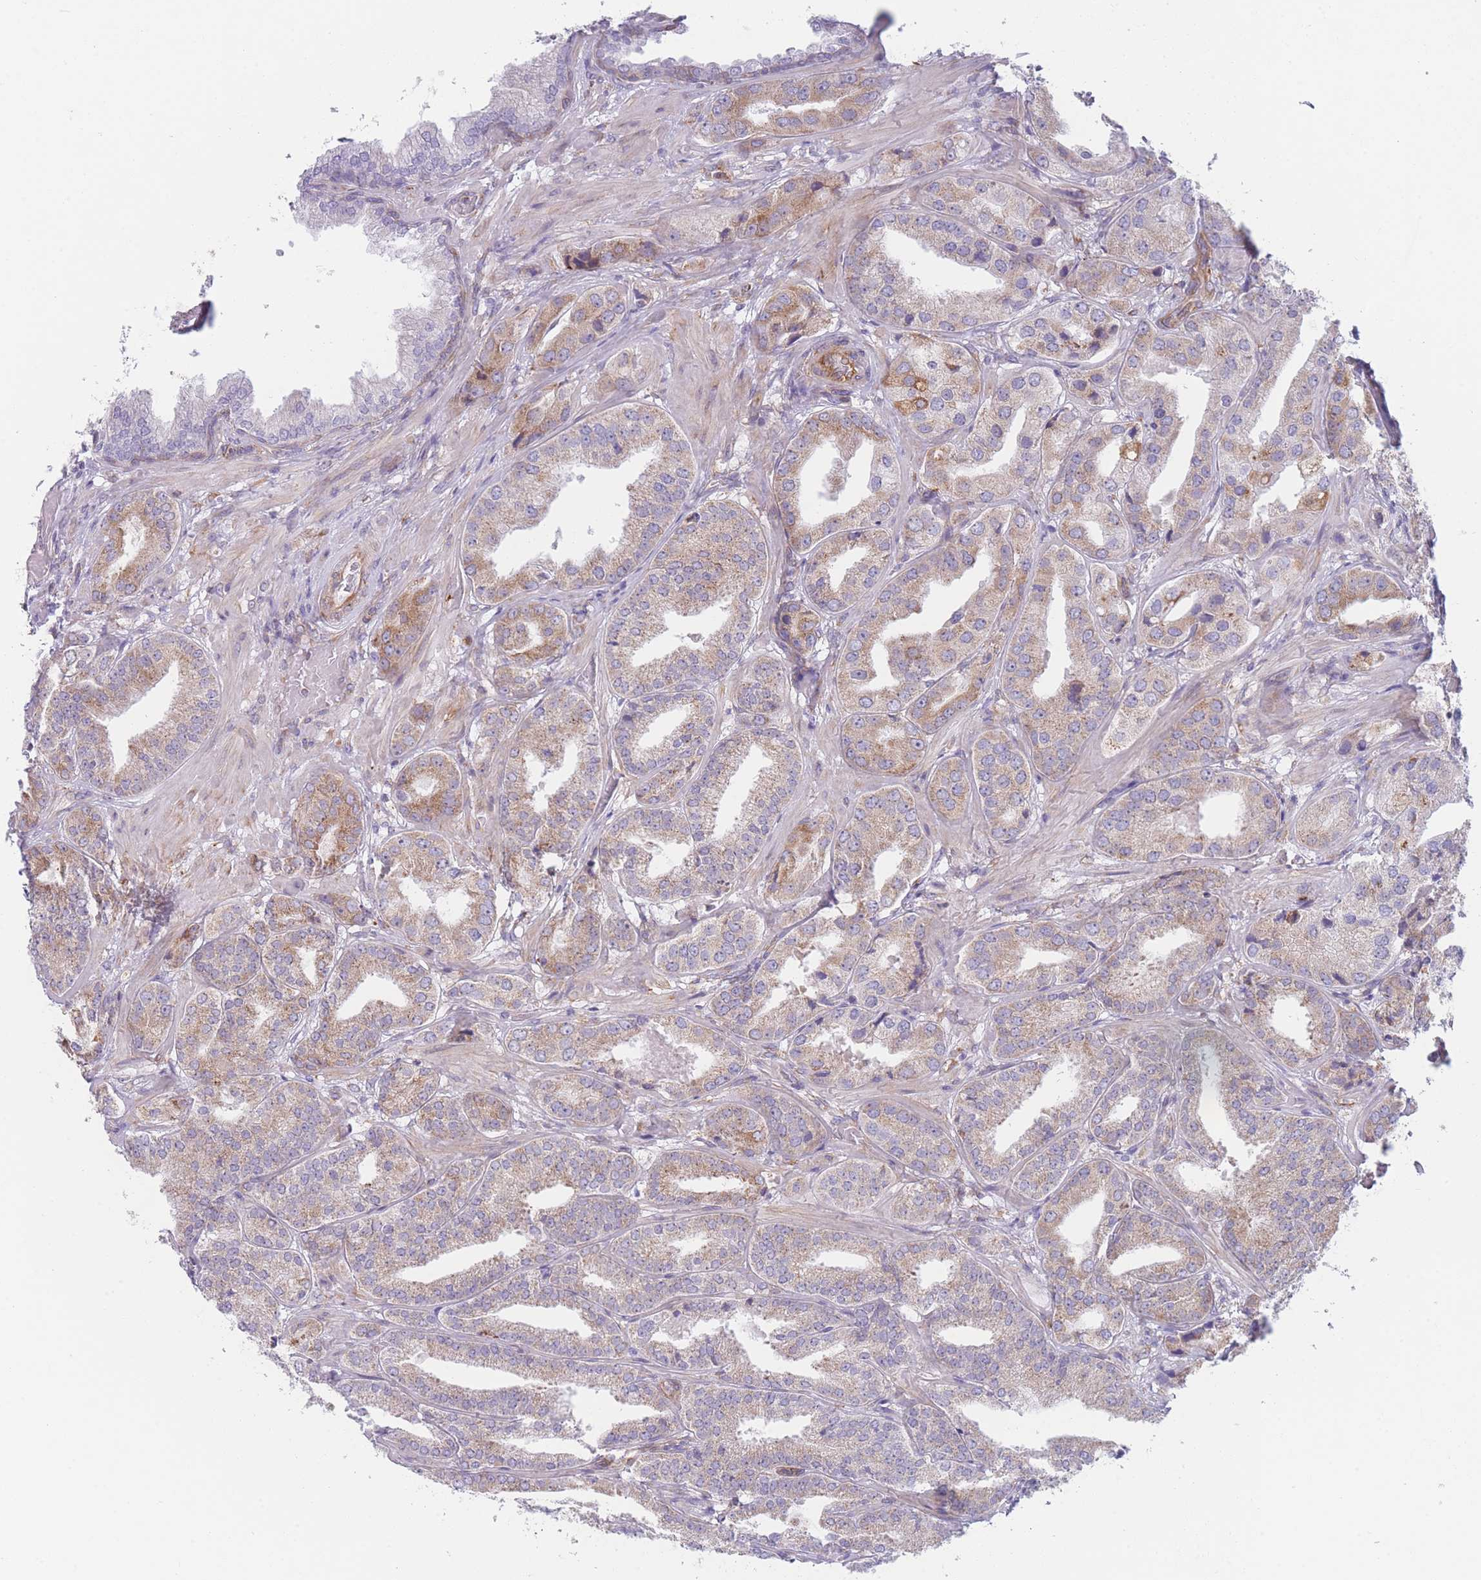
{"staining": {"intensity": "moderate", "quantity": ">75%", "location": "cytoplasmic/membranous"}, "tissue": "prostate cancer", "cell_type": "Tumor cells", "image_type": "cancer", "snomed": [{"axis": "morphology", "description": "Adenocarcinoma, High grade"}, {"axis": "topography", "description": "Prostate"}], "caption": "Protein analysis of prostate cancer tissue demonstrates moderate cytoplasmic/membranous positivity in about >75% of tumor cells. The protein is stained brown, and the nuclei are stained in blue (DAB IHC with brightfield microscopy, high magnification).", "gene": "AK9", "patient": {"sex": "male", "age": 63}}